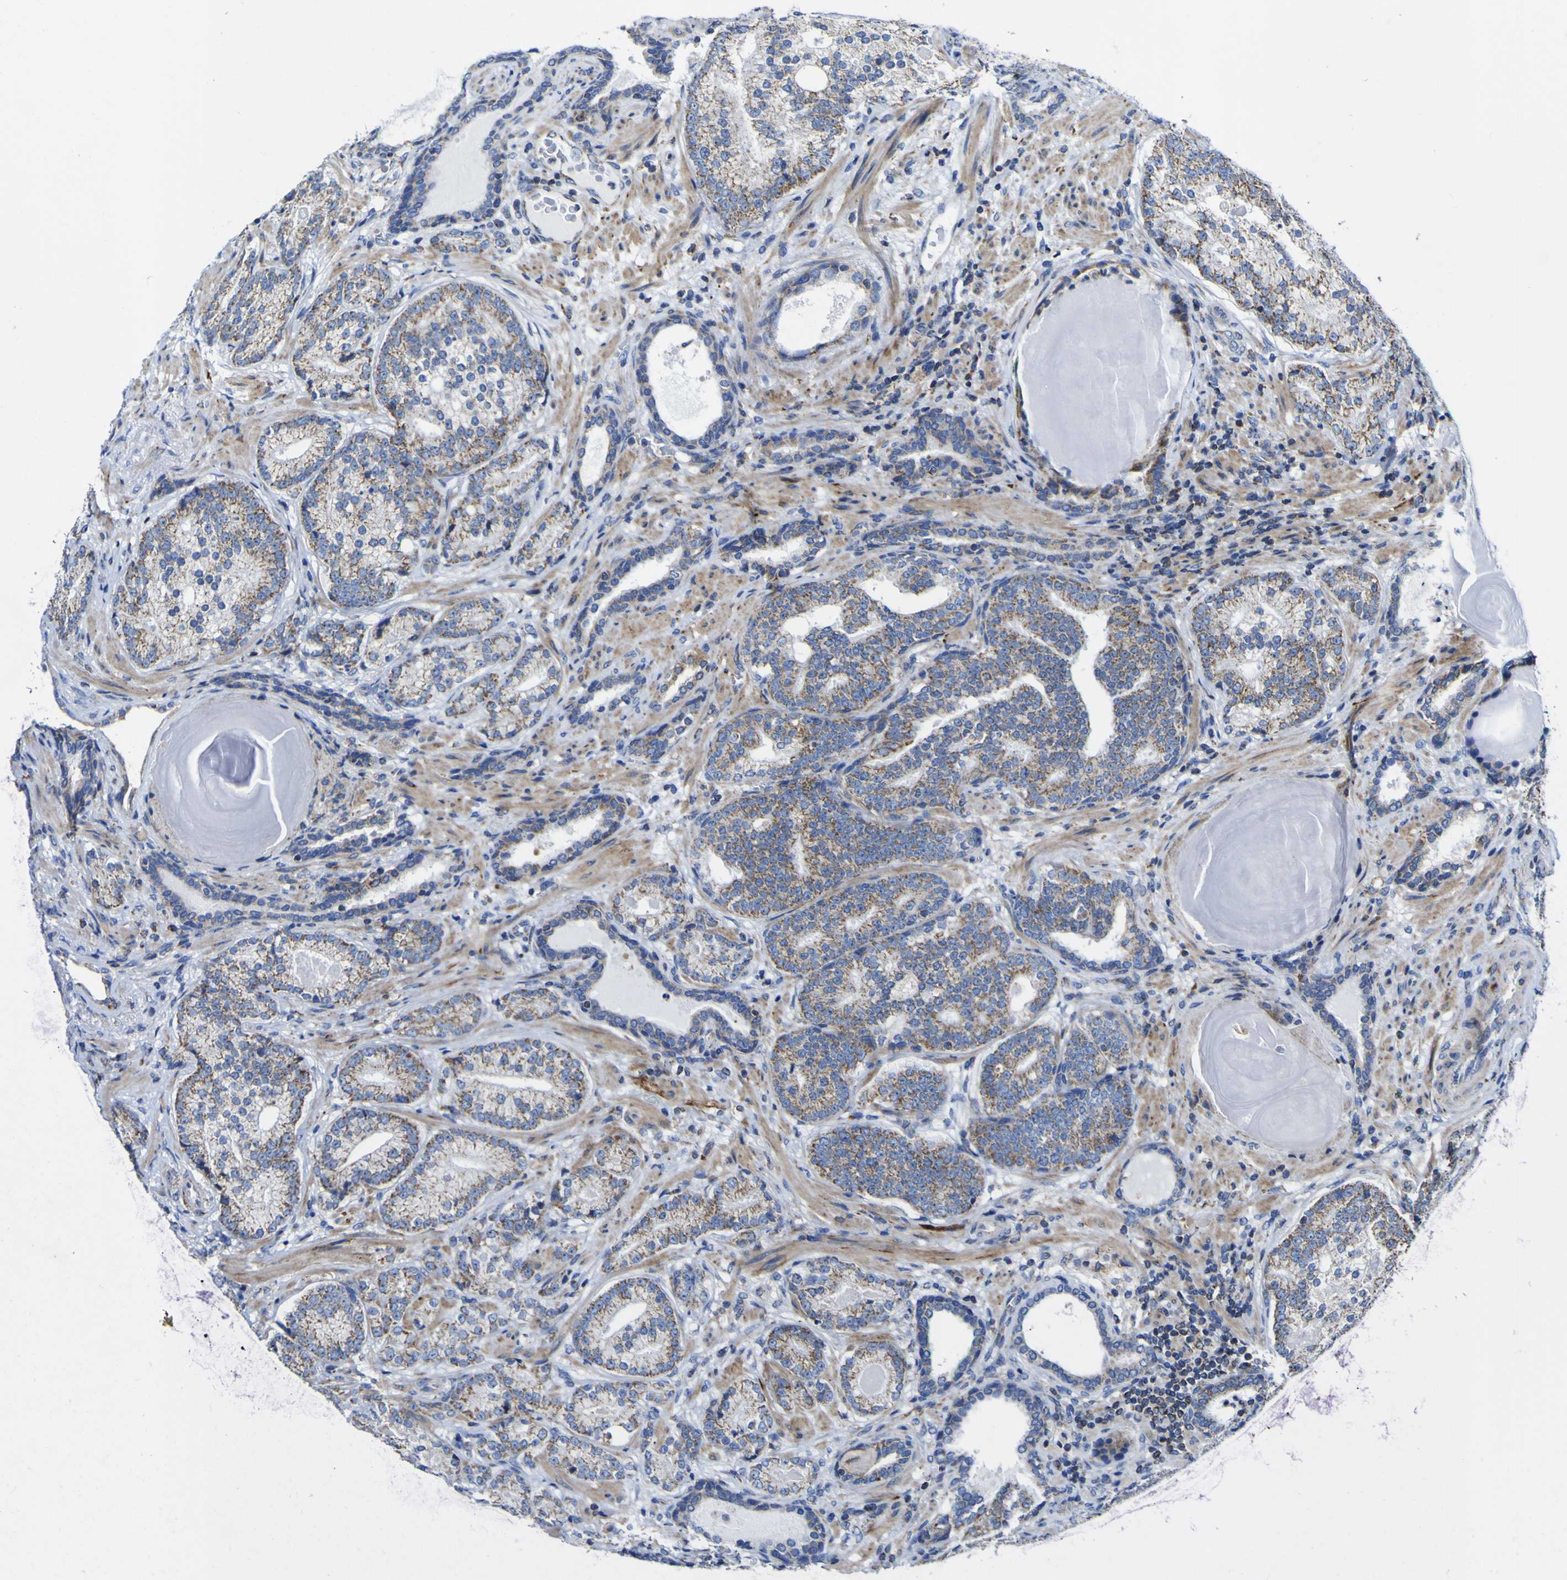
{"staining": {"intensity": "moderate", "quantity": ">75%", "location": "cytoplasmic/membranous"}, "tissue": "prostate cancer", "cell_type": "Tumor cells", "image_type": "cancer", "snomed": [{"axis": "morphology", "description": "Adenocarcinoma, High grade"}, {"axis": "topography", "description": "Prostate"}], "caption": "Approximately >75% of tumor cells in human prostate cancer (high-grade adenocarcinoma) show moderate cytoplasmic/membranous protein positivity as visualized by brown immunohistochemical staining.", "gene": "CCDC90B", "patient": {"sex": "male", "age": 61}}